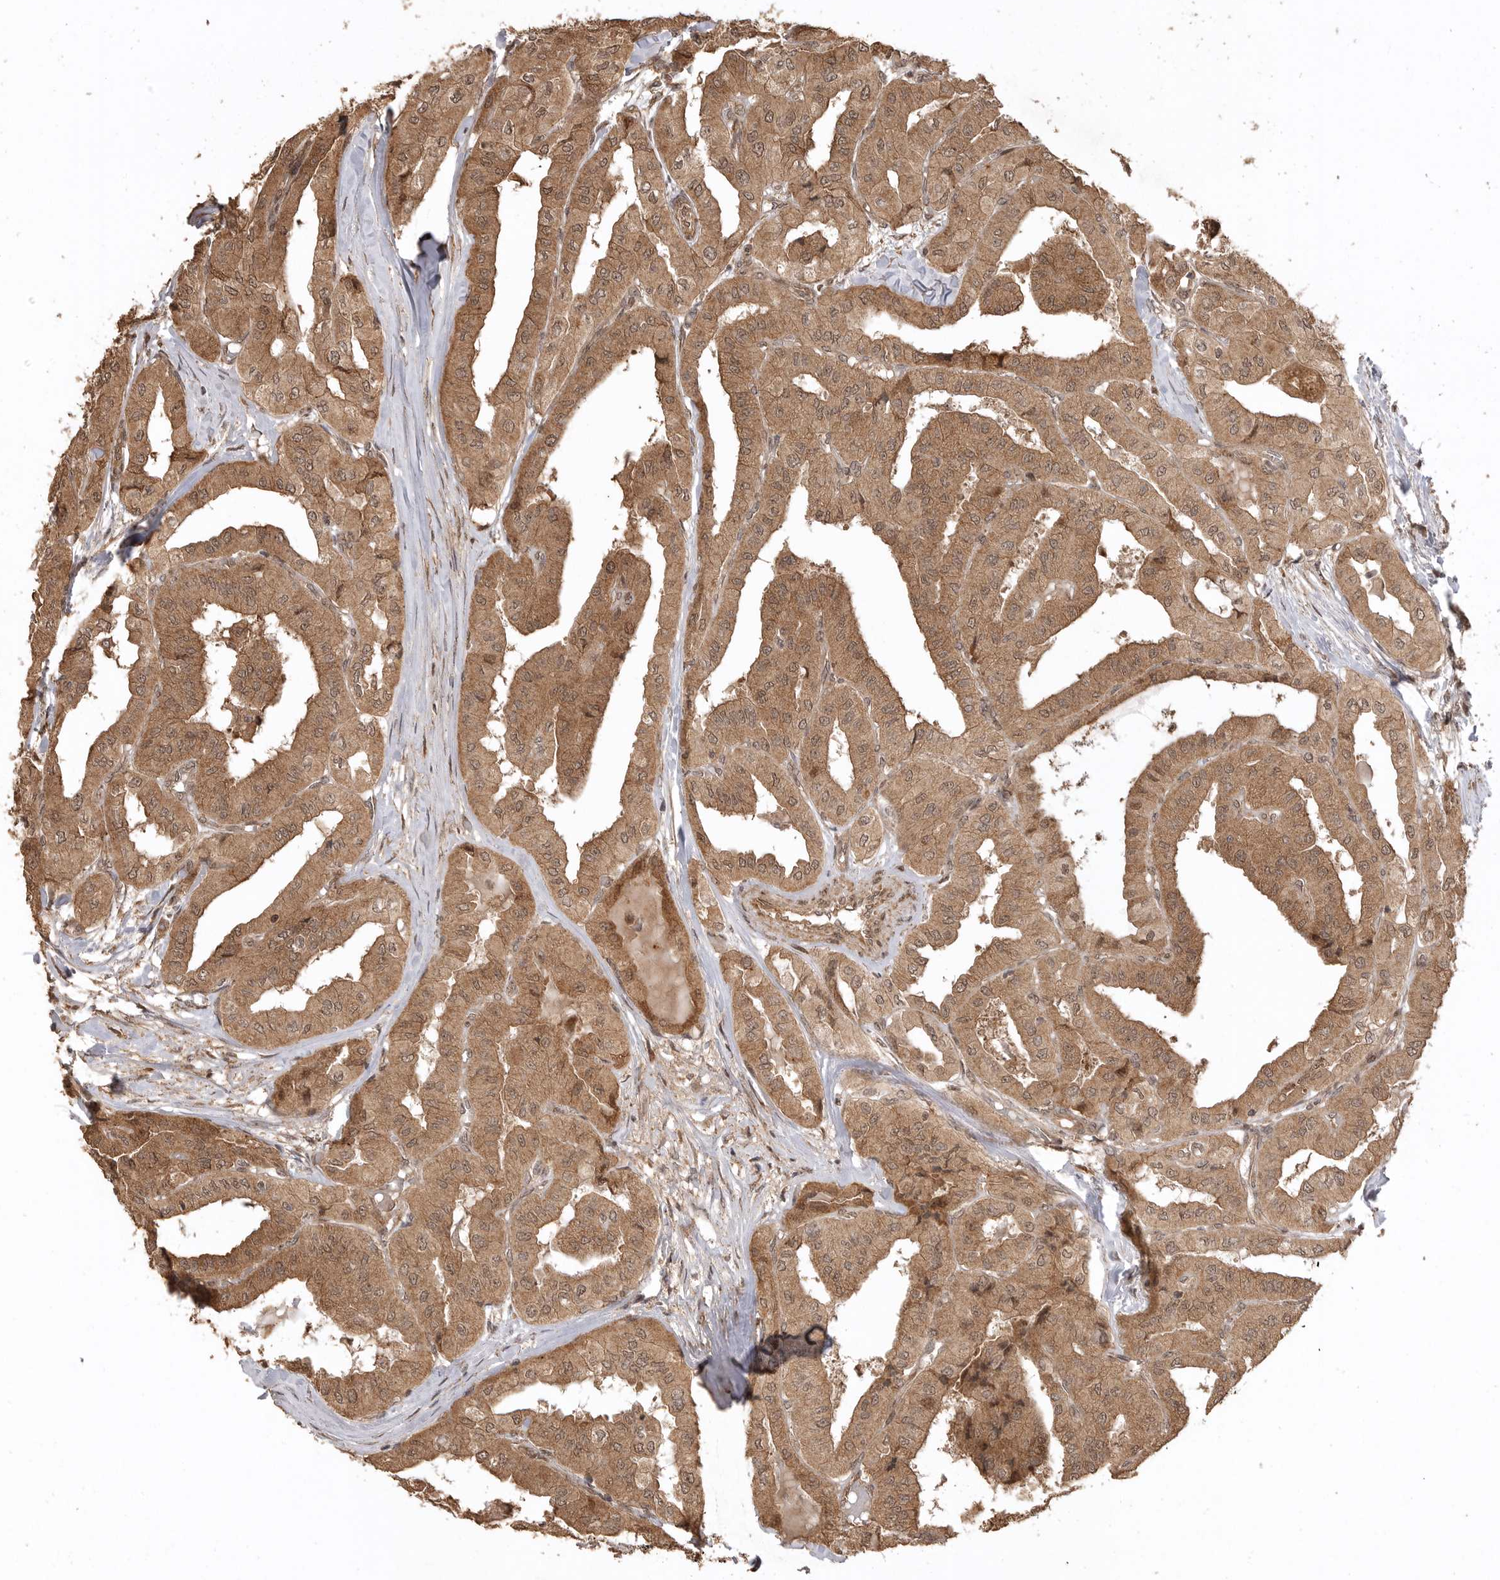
{"staining": {"intensity": "moderate", "quantity": ">75%", "location": "cytoplasmic/membranous"}, "tissue": "thyroid cancer", "cell_type": "Tumor cells", "image_type": "cancer", "snomed": [{"axis": "morphology", "description": "Papillary adenocarcinoma, NOS"}, {"axis": "topography", "description": "Thyroid gland"}], "caption": "Human thyroid papillary adenocarcinoma stained for a protein (brown) demonstrates moderate cytoplasmic/membranous positive expression in about >75% of tumor cells.", "gene": "BOC", "patient": {"sex": "female", "age": 59}}